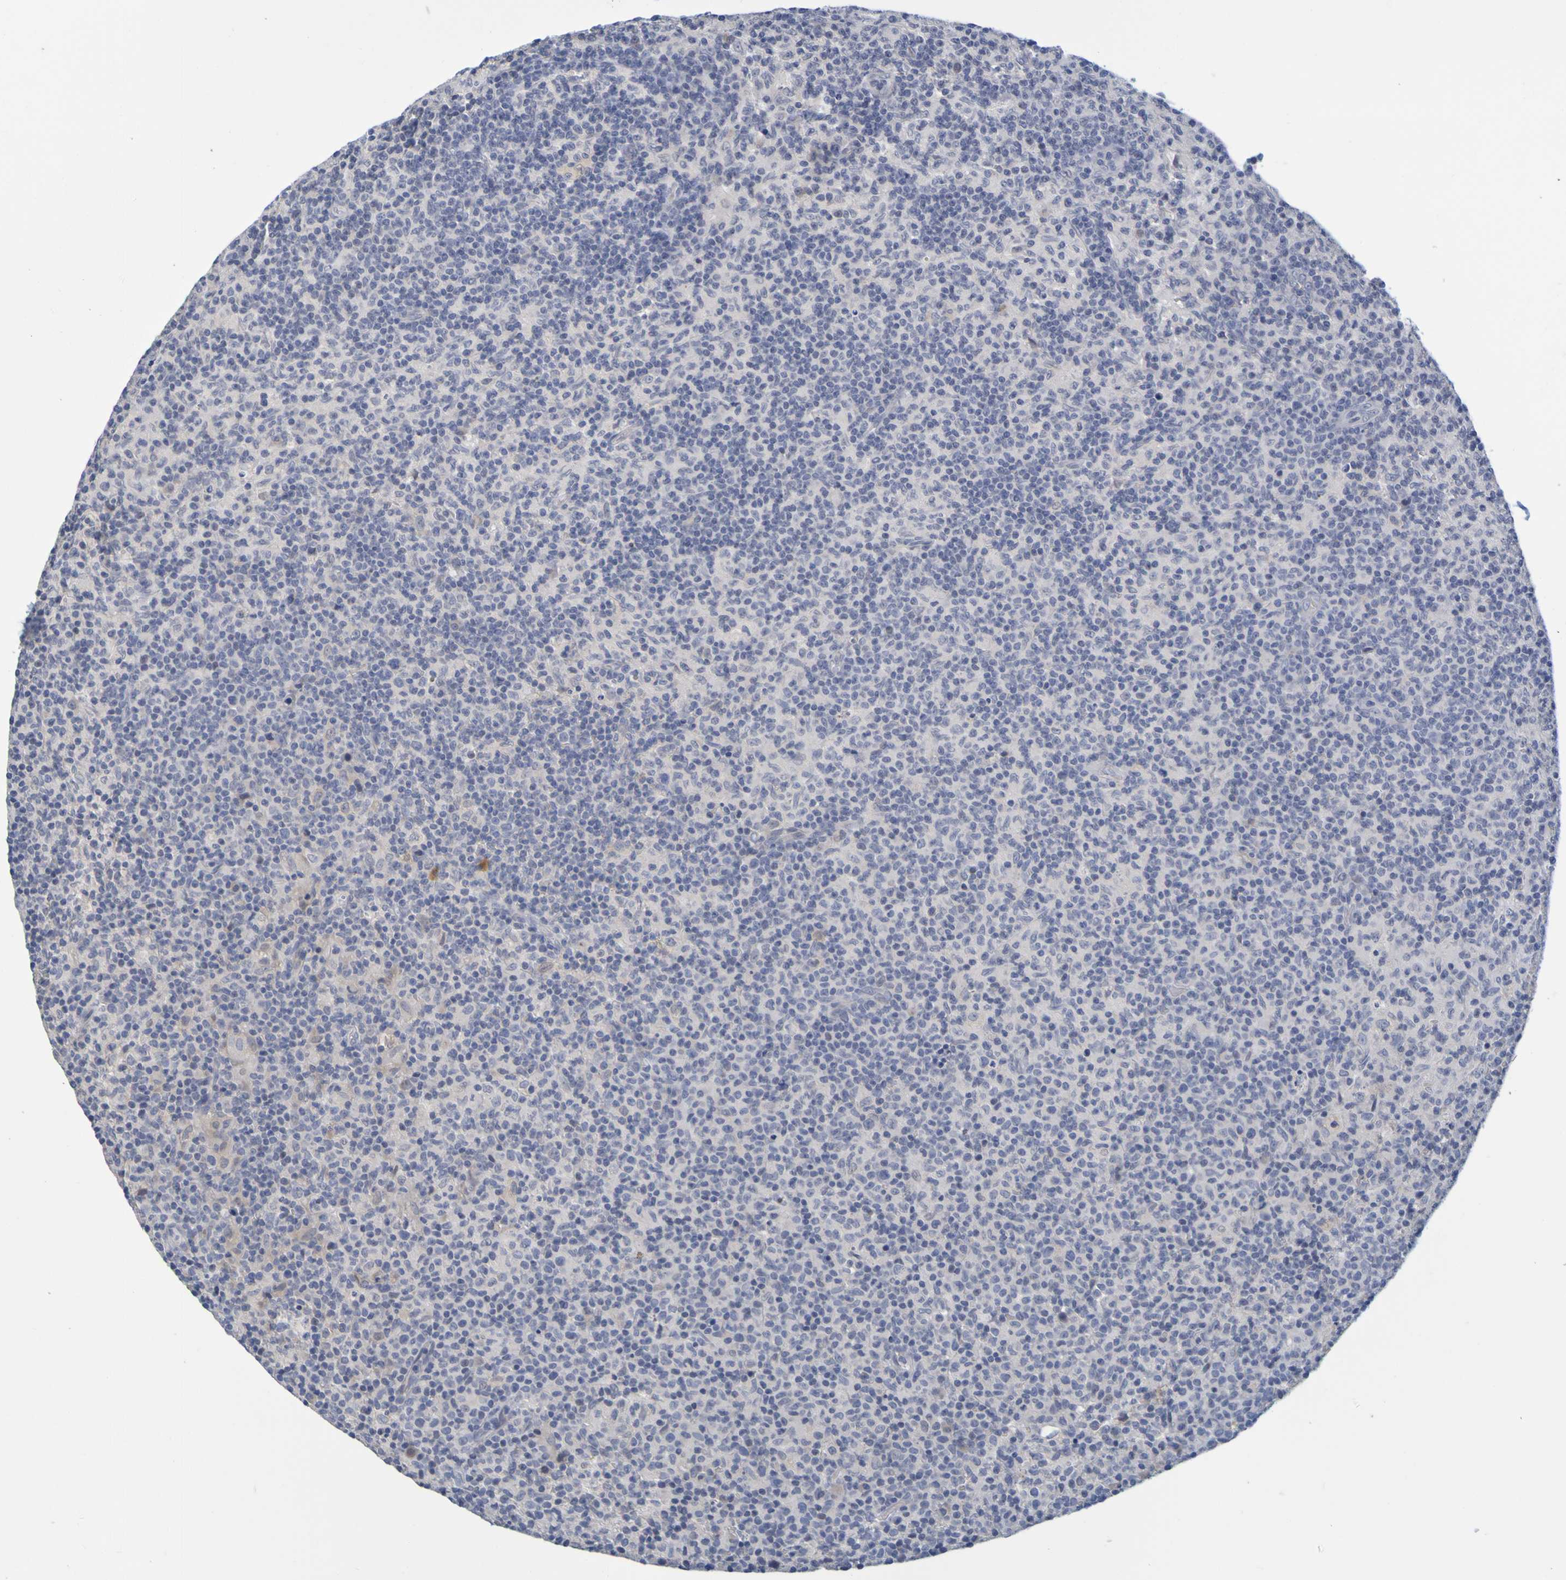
{"staining": {"intensity": "negative", "quantity": "none", "location": "none"}, "tissue": "lymph node", "cell_type": "Germinal center cells", "image_type": "normal", "snomed": [{"axis": "morphology", "description": "Normal tissue, NOS"}, {"axis": "morphology", "description": "Inflammation, NOS"}, {"axis": "topography", "description": "Lymph node"}], "caption": "This image is of benign lymph node stained with immunohistochemistry (IHC) to label a protein in brown with the nuclei are counter-stained blue. There is no staining in germinal center cells. The staining is performed using DAB (3,3'-diaminobenzidine) brown chromogen with nuclei counter-stained in using hematoxylin.", "gene": "ENDOU", "patient": {"sex": "male", "age": 55}}